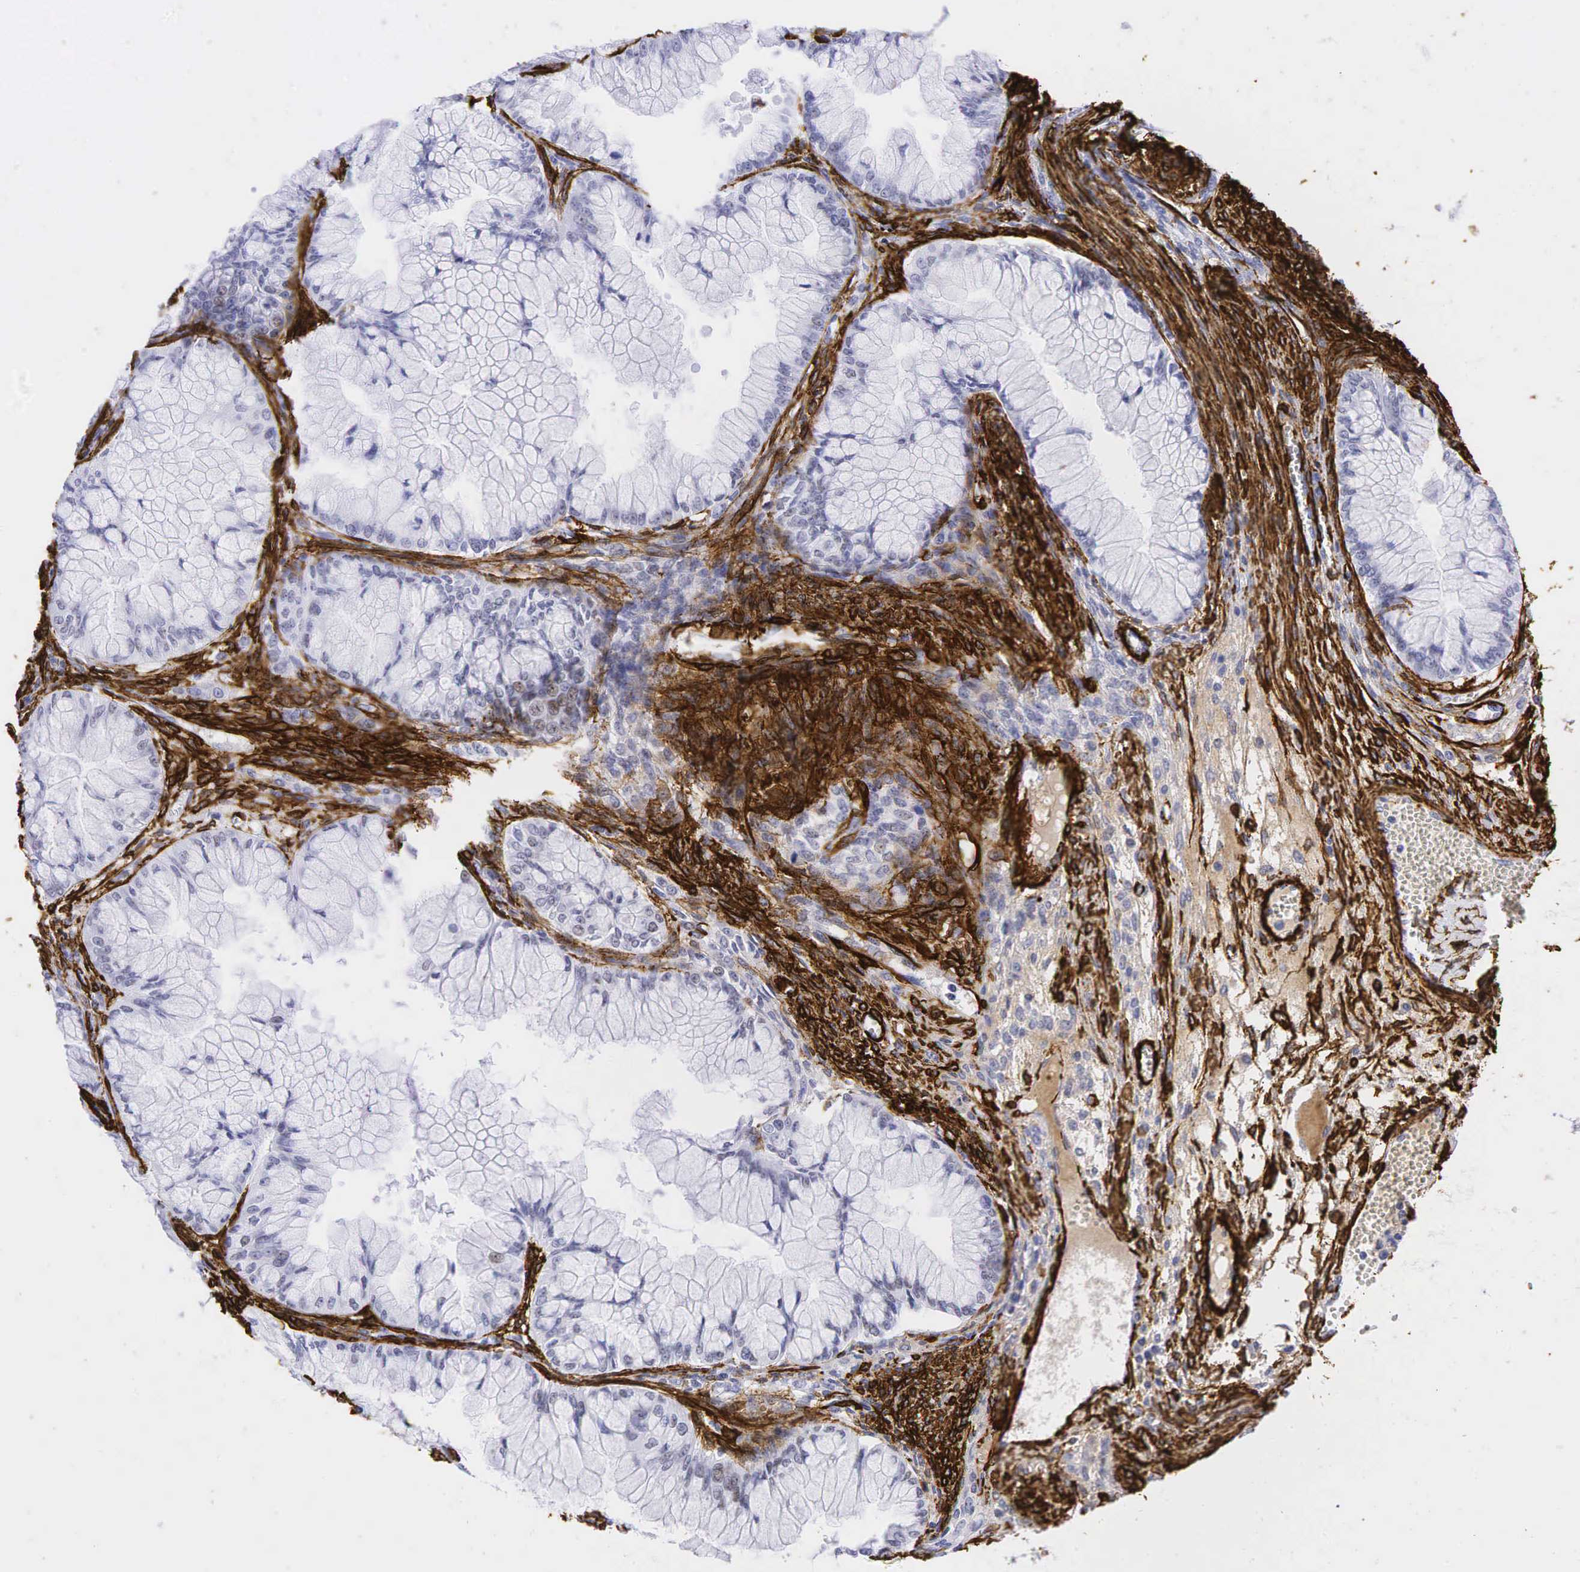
{"staining": {"intensity": "weak", "quantity": "<25%", "location": "nuclear"}, "tissue": "ovarian cancer", "cell_type": "Tumor cells", "image_type": "cancer", "snomed": [{"axis": "morphology", "description": "Cystadenocarcinoma, mucinous, NOS"}, {"axis": "topography", "description": "Ovary"}], "caption": "This is a histopathology image of immunohistochemistry (IHC) staining of ovarian cancer (mucinous cystadenocarcinoma), which shows no positivity in tumor cells. Brightfield microscopy of IHC stained with DAB (brown) and hematoxylin (blue), captured at high magnification.", "gene": "ACTA2", "patient": {"sex": "female", "age": 63}}